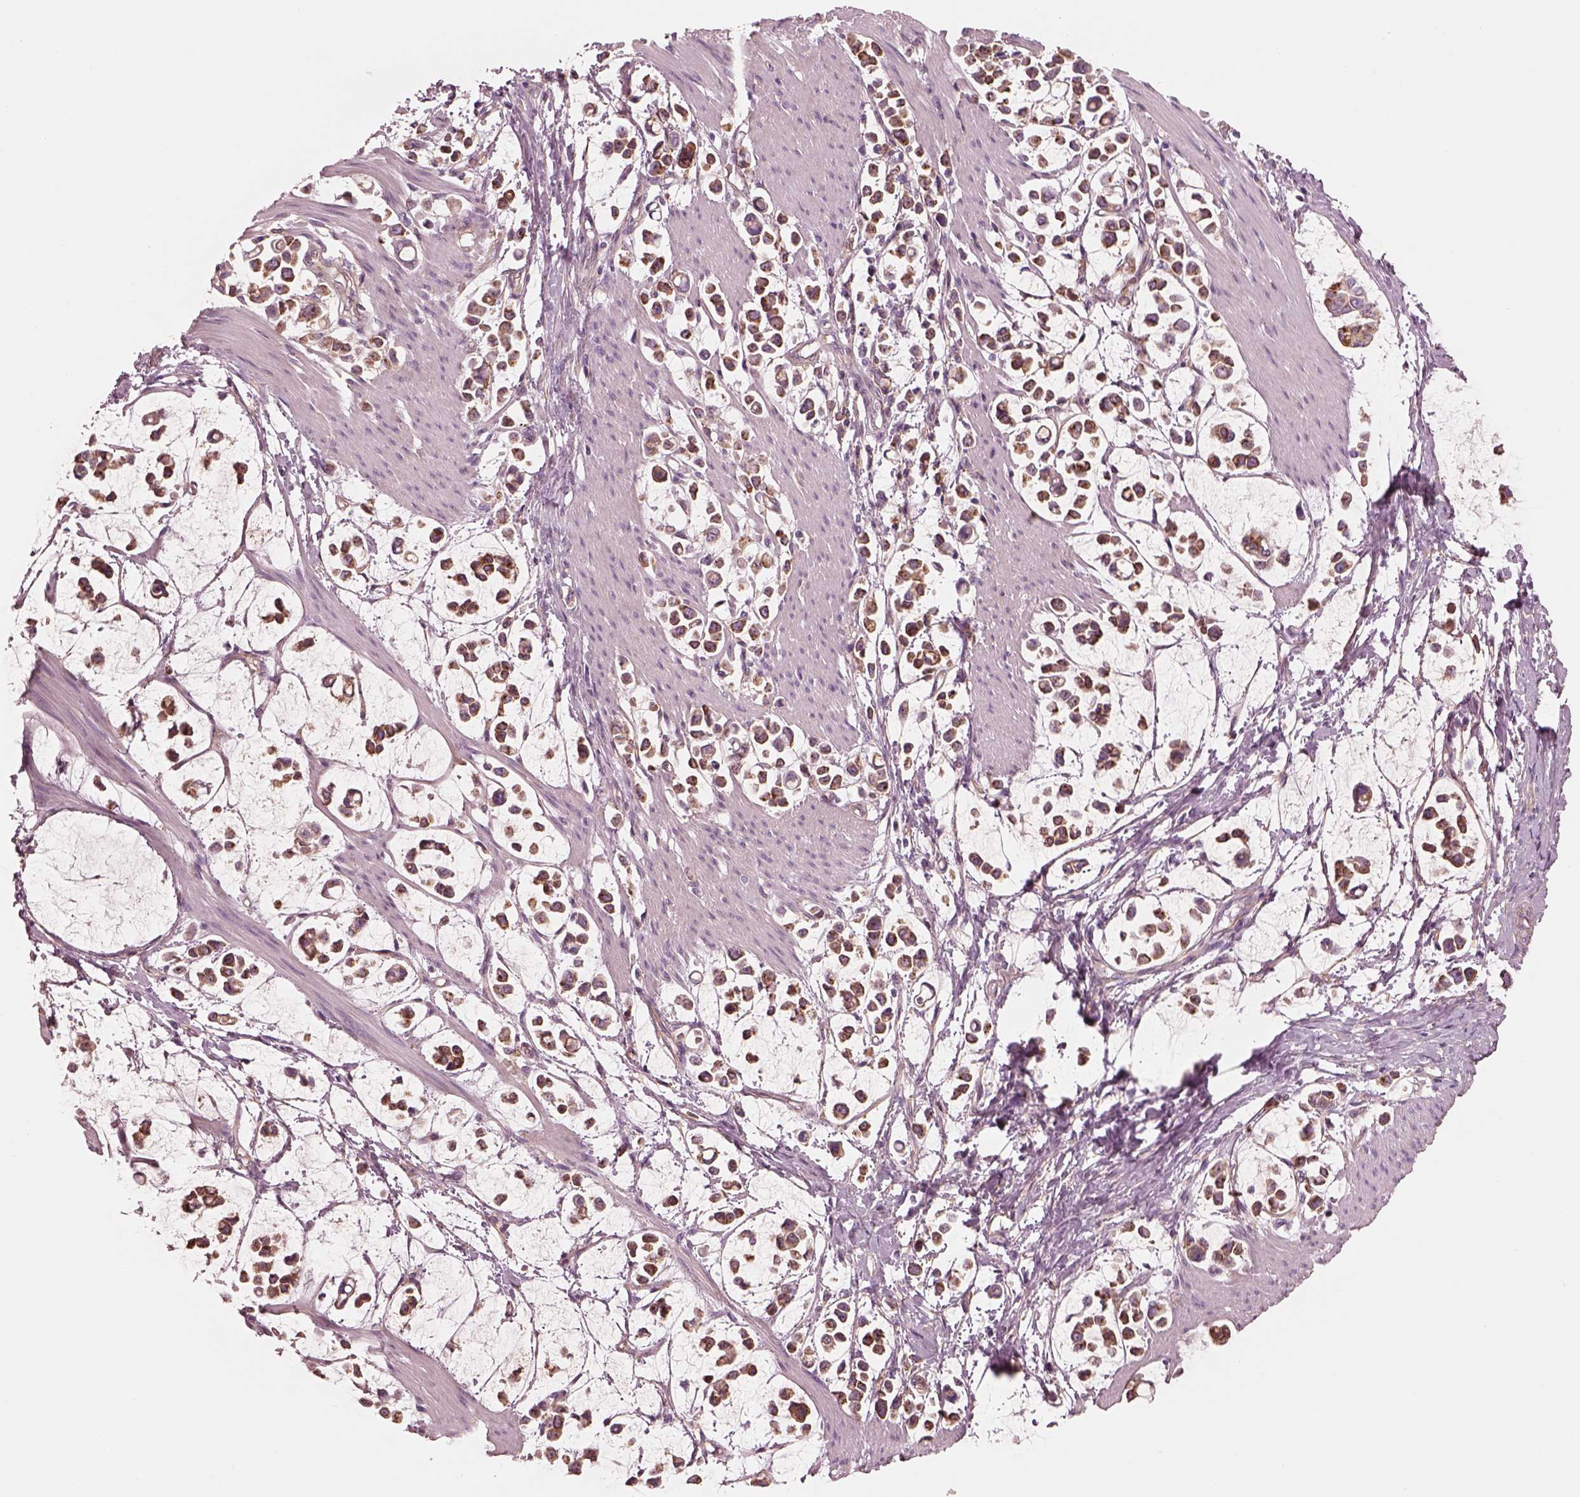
{"staining": {"intensity": "strong", "quantity": ">75%", "location": "cytoplasmic/membranous"}, "tissue": "stomach cancer", "cell_type": "Tumor cells", "image_type": "cancer", "snomed": [{"axis": "morphology", "description": "Adenocarcinoma, NOS"}, {"axis": "topography", "description": "Stomach"}], "caption": "Protein positivity by immunohistochemistry (IHC) reveals strong cytoplasmic/membranous staining in about >75% of tumor cells in stomach cancer (adenocarcinoma).", "gene": "ELAPOR1", "patient": {"sex": "male", "age": 82}}